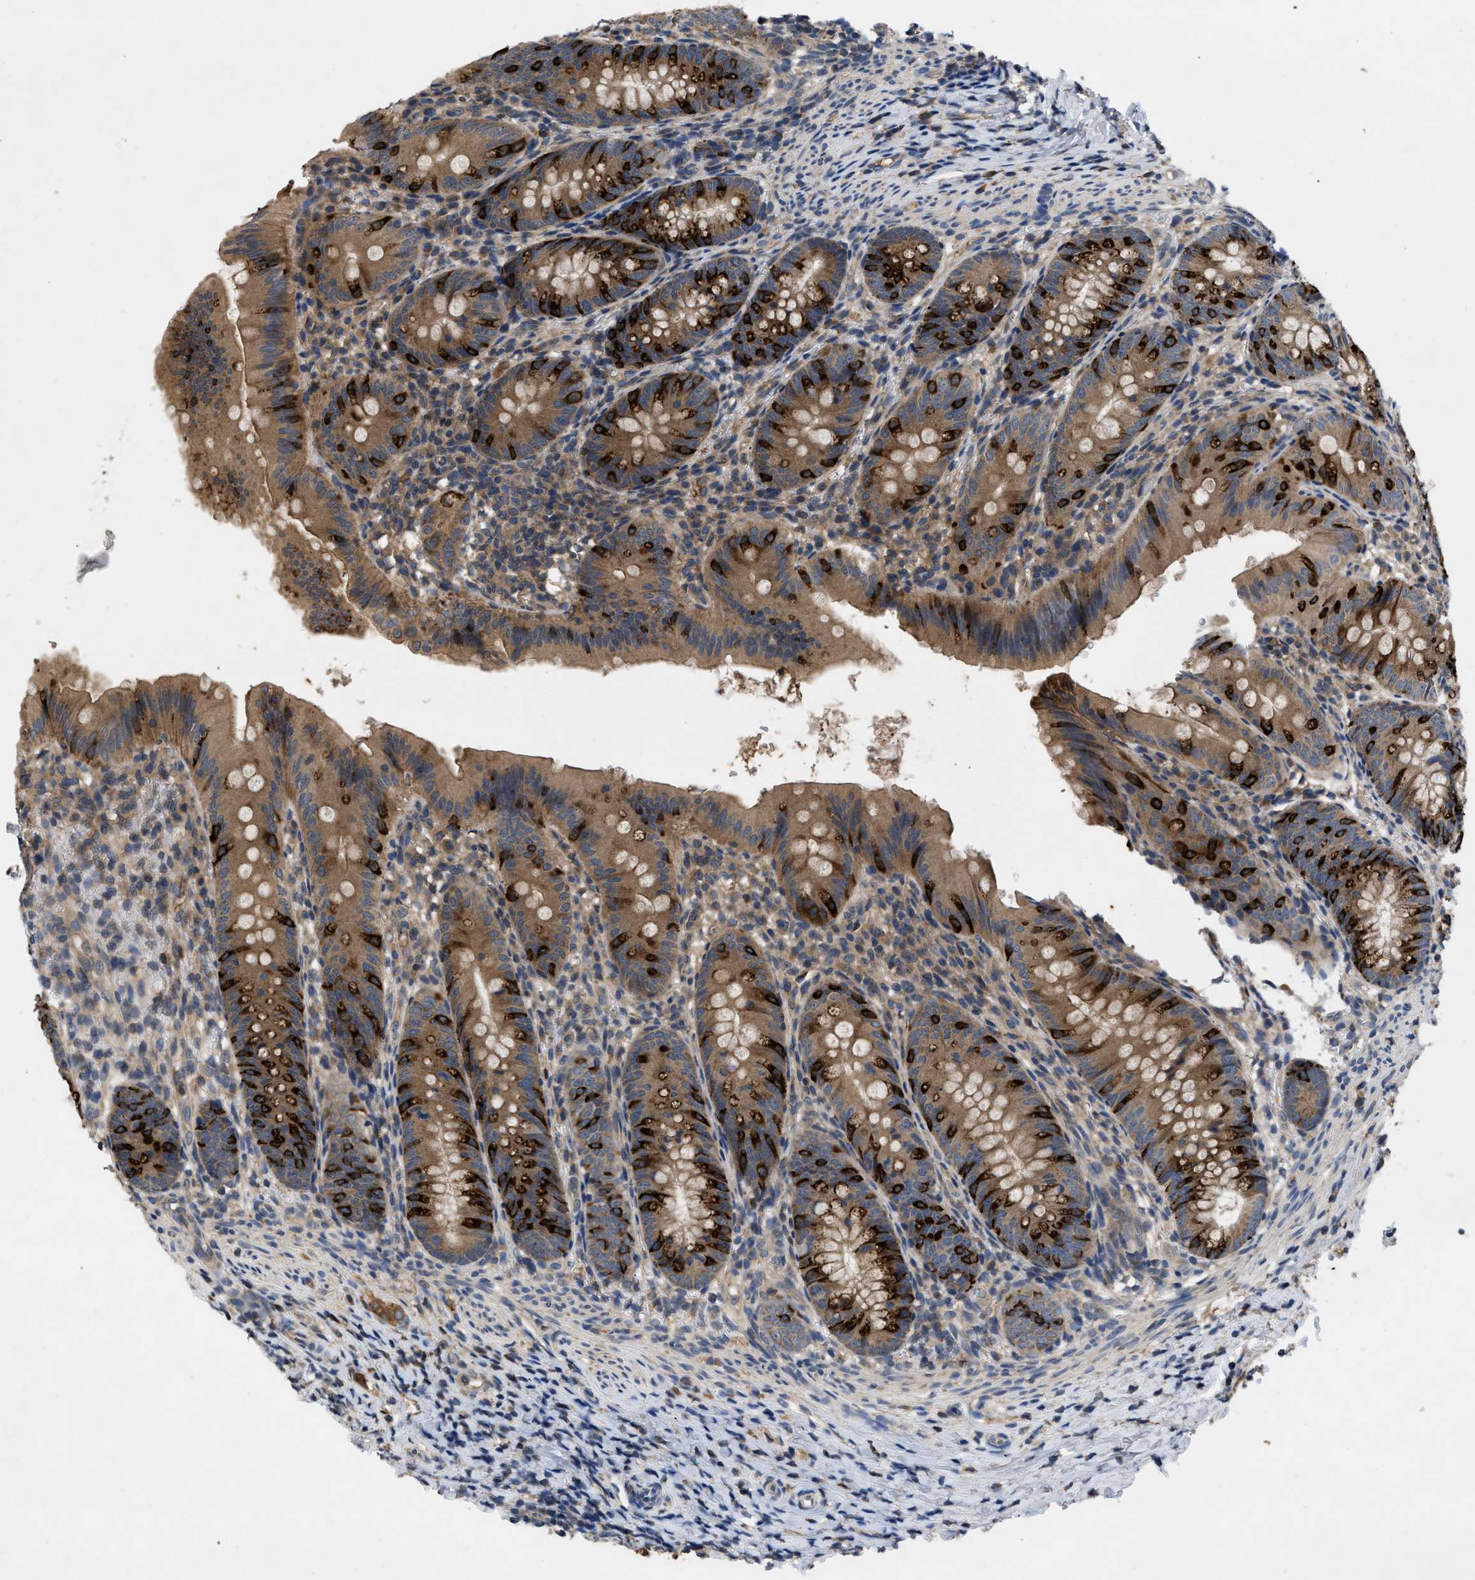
{"staining": {"intensity": "strong", "quantity": ">75%", "location": "cytoplasmic/membranous"}, "tissue": "appendix", "cell_type": "Glandular cells", "image_type": "normal", "snomed": [{"axis": "morphology", "description": "Normal tissue, NOS"}, {"axis": "topography", "description": "Appendix"}], "caption": "Appendix stained with a protein marker reveals strong staining in glandular cells.", "gene": "VPS4A", "patient": {"sex": "male", "age": 1}}